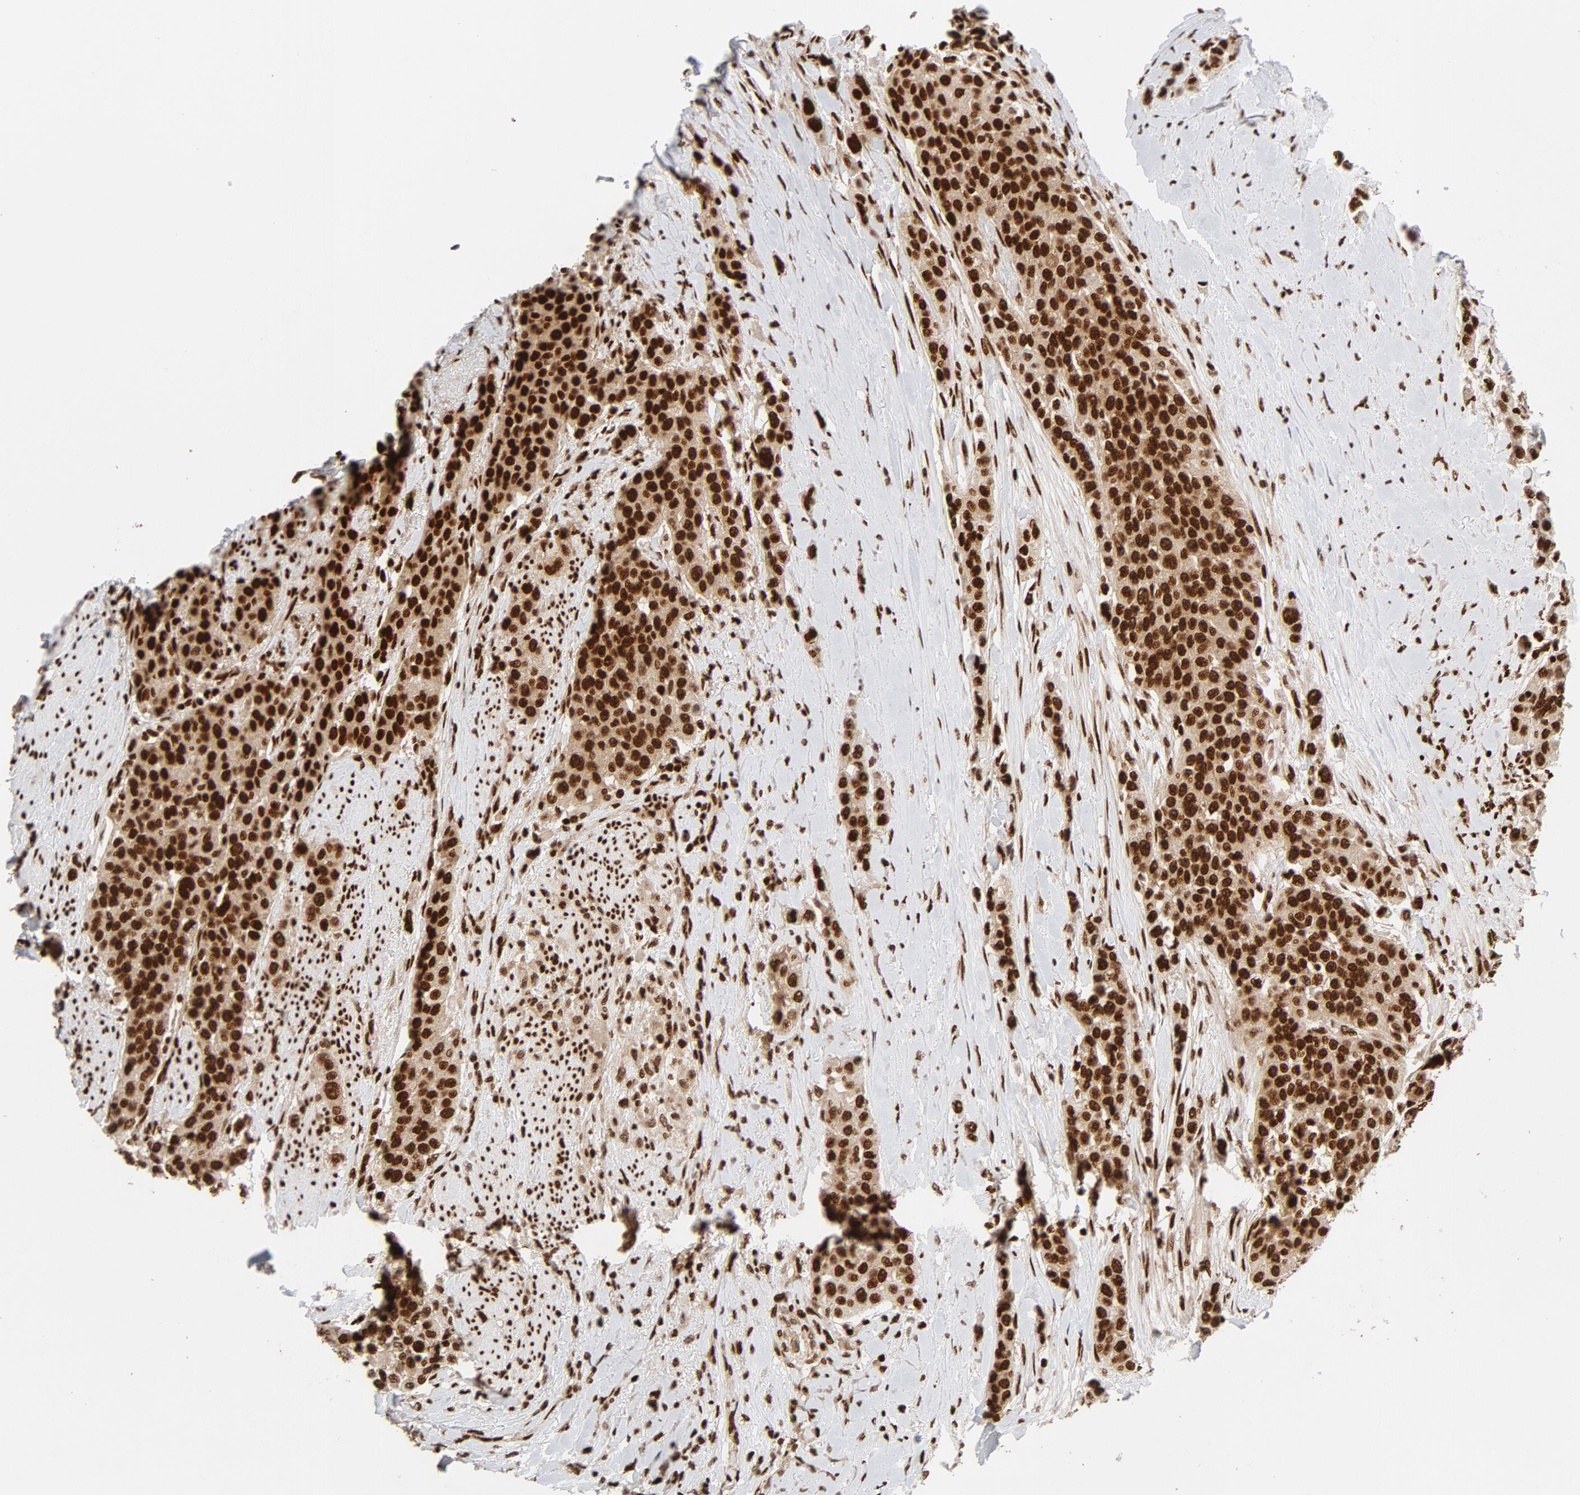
{"staining": {"intensity": "strong", "quantity": ">75%", "location": "nuclear"}, "tissue": "urothelial cancer", "cell_type": "Tumor cells", "image_type": "cancer", "snomed": [{"axis": "morphology", "description": "Urothelial carcinoma, High grade"}, {"axis": "topography", "description": "Urinary bladder"}], "caption": "Tumor cells exhibit strong nuclear expression in approximately >75% of cells in urothelial cancer.", "gene": "NFYB", "patient": {"sex": "female", "age": 80}}